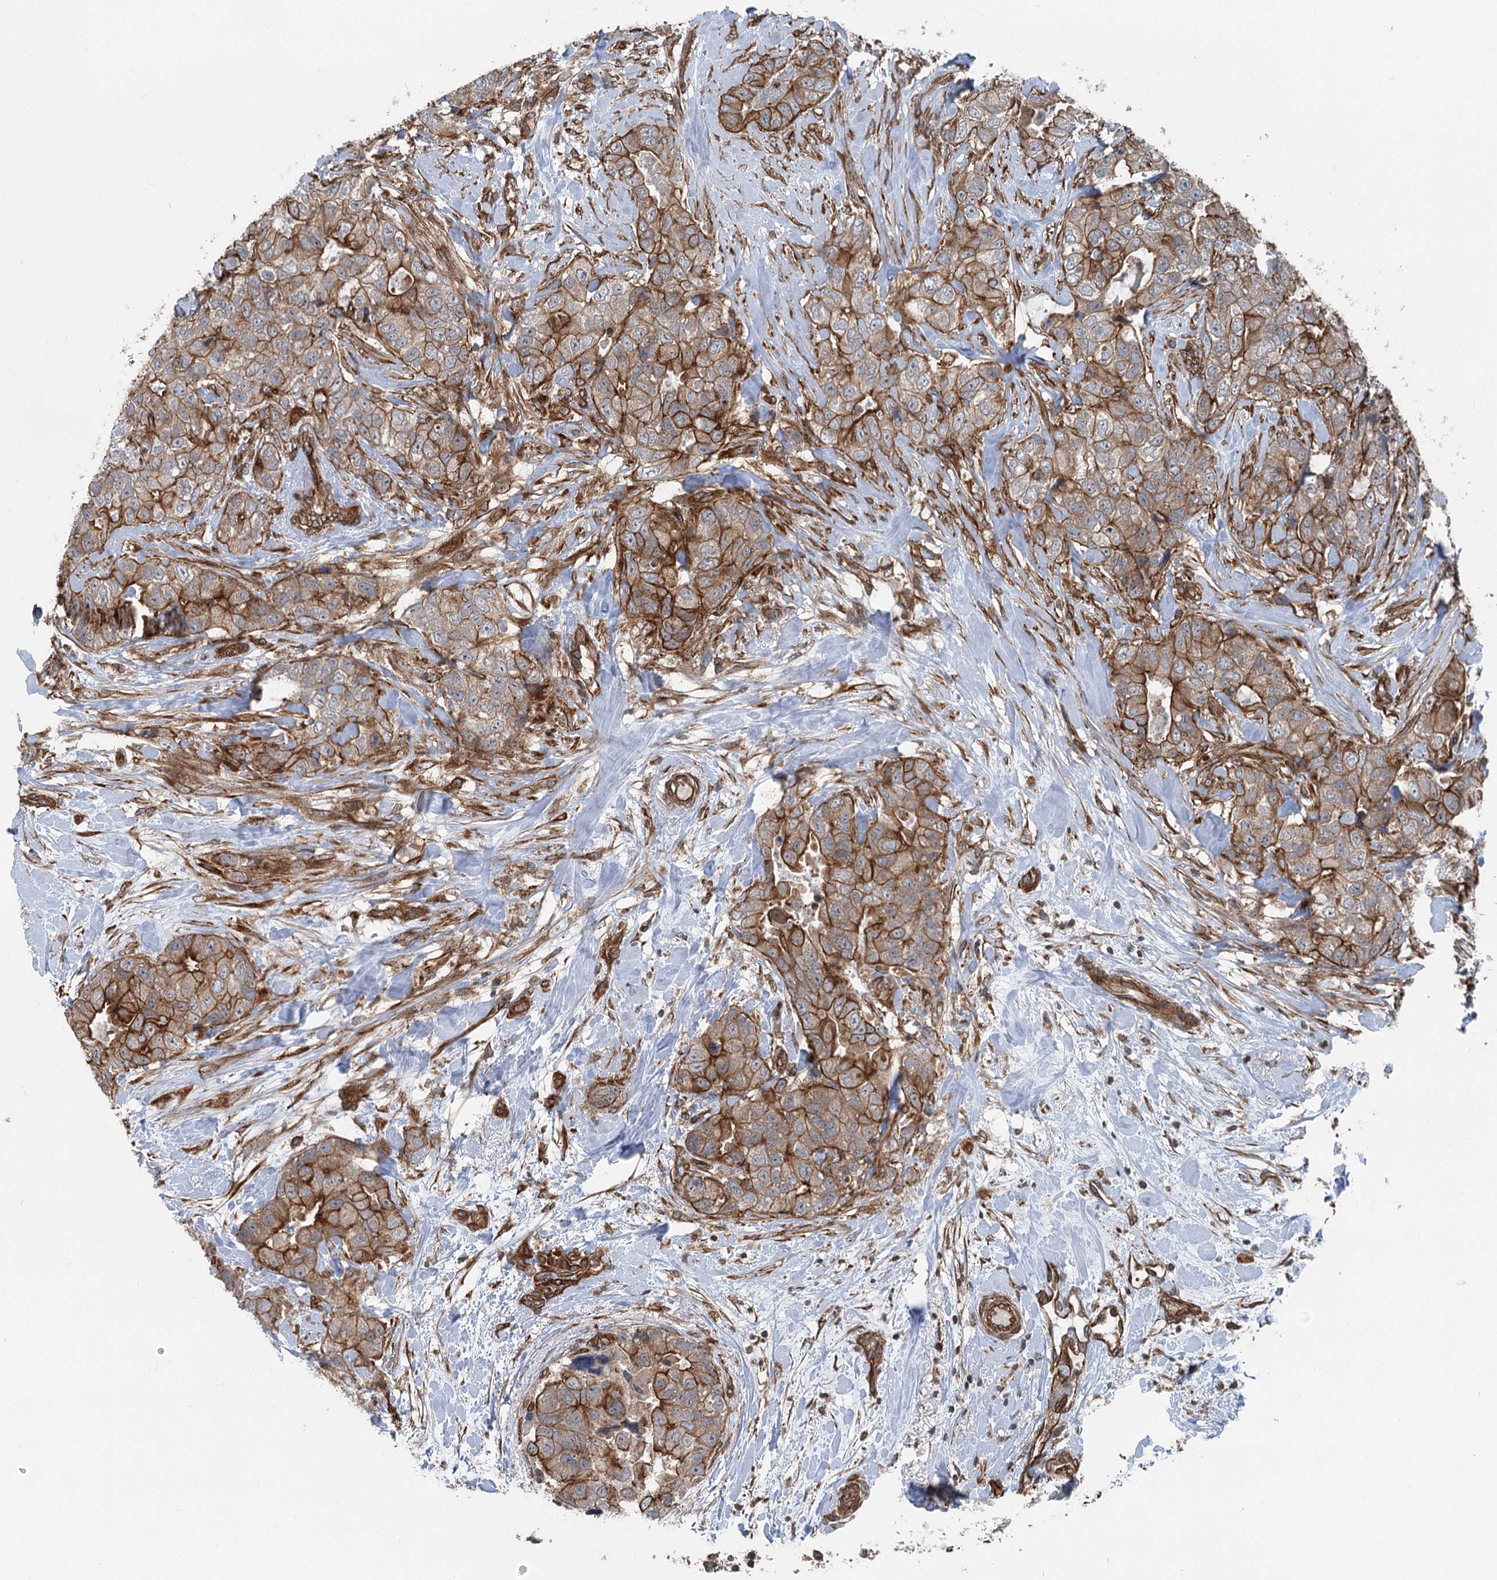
{"staining": {"intensity": "strong", "quantity": ">75%", "location": "cytoplasmic/membranous"}, "tissue": "breast cancer", "cell_type": "Tumor cells", "image_type": "cancer", "snomed": [{"axis": "morphology", "description": "Duct carcinoma"}, {"axis": "topography", "description": "Breast"}], "caption": "Immunohistochemistry (IHC) staining of breast cancer, which demonstrates high levels of strong cytoplasmic/membranous positivity in about >75% of tumor cells indicating strong cytoplasmic/membranous protein positivity. The staining was performed using DAB (3,3'-diaminobenzidine) (brown) for protein detection and nuclei were counterstained in hematoxylin (blue).", "gene": "IQSEC1", "patient": {"sex": "female", "age": 62}}